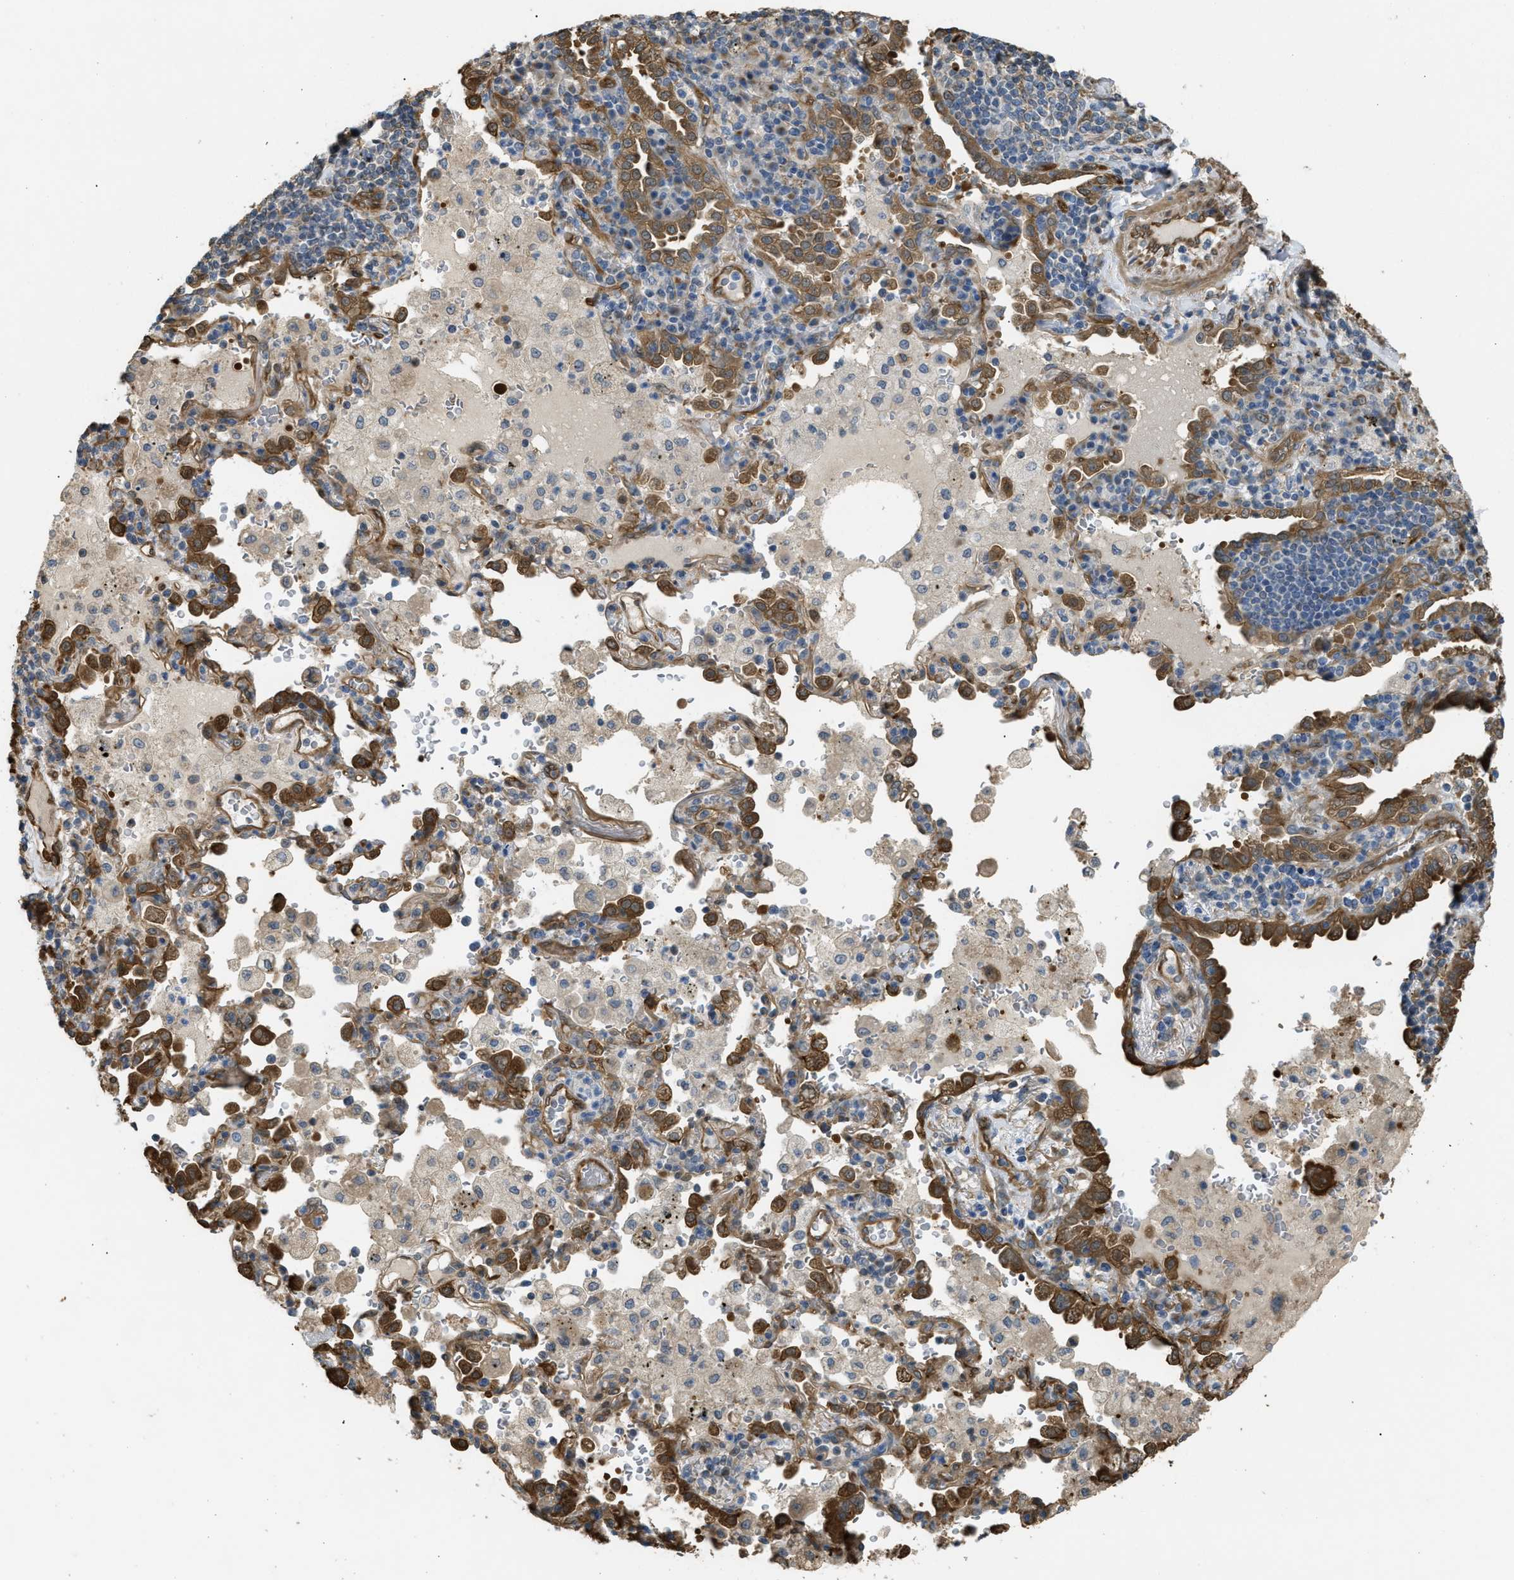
{"staining": {"intensity": "moderate", "quantity": ">75%", "location": "cytoplasmic/membranous"}, "tissue": "lung cancer", "cell_type": "Tumor cells", "image_type": "cancer", "snomed": [{"axis": "morphology", "description": "Adenocarcinoma, NOS"}, {"axis": "topography", "description": "Lung"}], "caption": "About >75% of tumor cells in lung cancer (adenocarcinoma) reveal moderate cytoplasmic/membranous protein positivity as visualized by brown immunohistochemical staining.", "gene": "BAG3", "patient": {"sex": "male", "age": 64}}